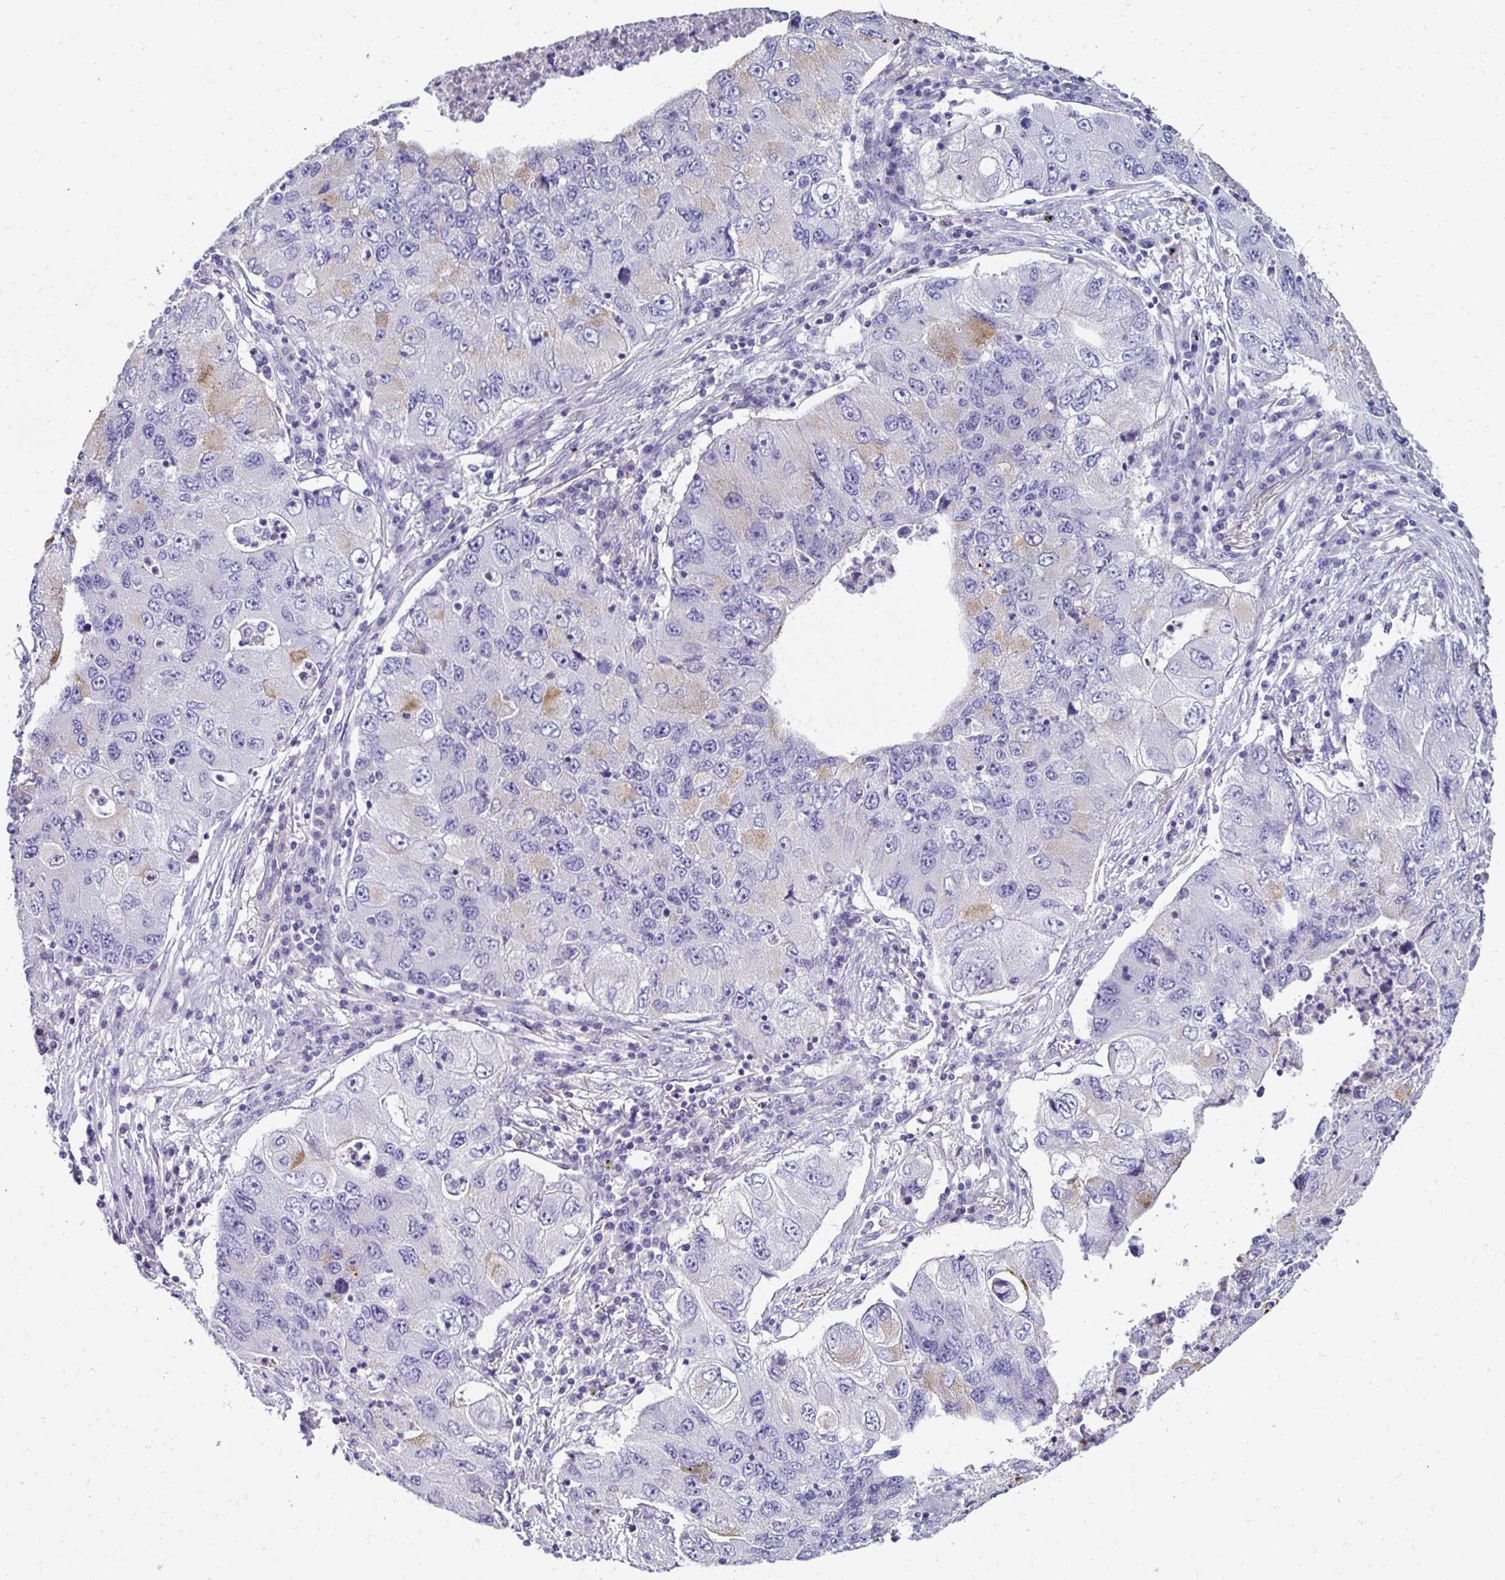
{"staining": {"intensity": "weak", "quantity": "<25%", "location": "cytoplasmic/membranous"}, "tissue": "lung cancer", "cell_type": "Tumor cells", "image_type": "cancer", "snomed": [{"axis": "morphology", "description": "Adenocarcinoma, NOS"}, {"axis": "morphology", "description": "Adenocarcinoma, metastatic, NOS"}, {"axis": "topography", "description": "Lymph node"}, {"axis": "topography", "description": "Lung"}], "caption": "This histopathology image is of lung cancer (adenocarcinoma) stained with immunohistochemistry to label a protein in brown with the nuclei are counter-stained blue. There is no staining in tumor cells.", "gene": "AKAP6", "patient": {"sex": "female", "age": 54}}